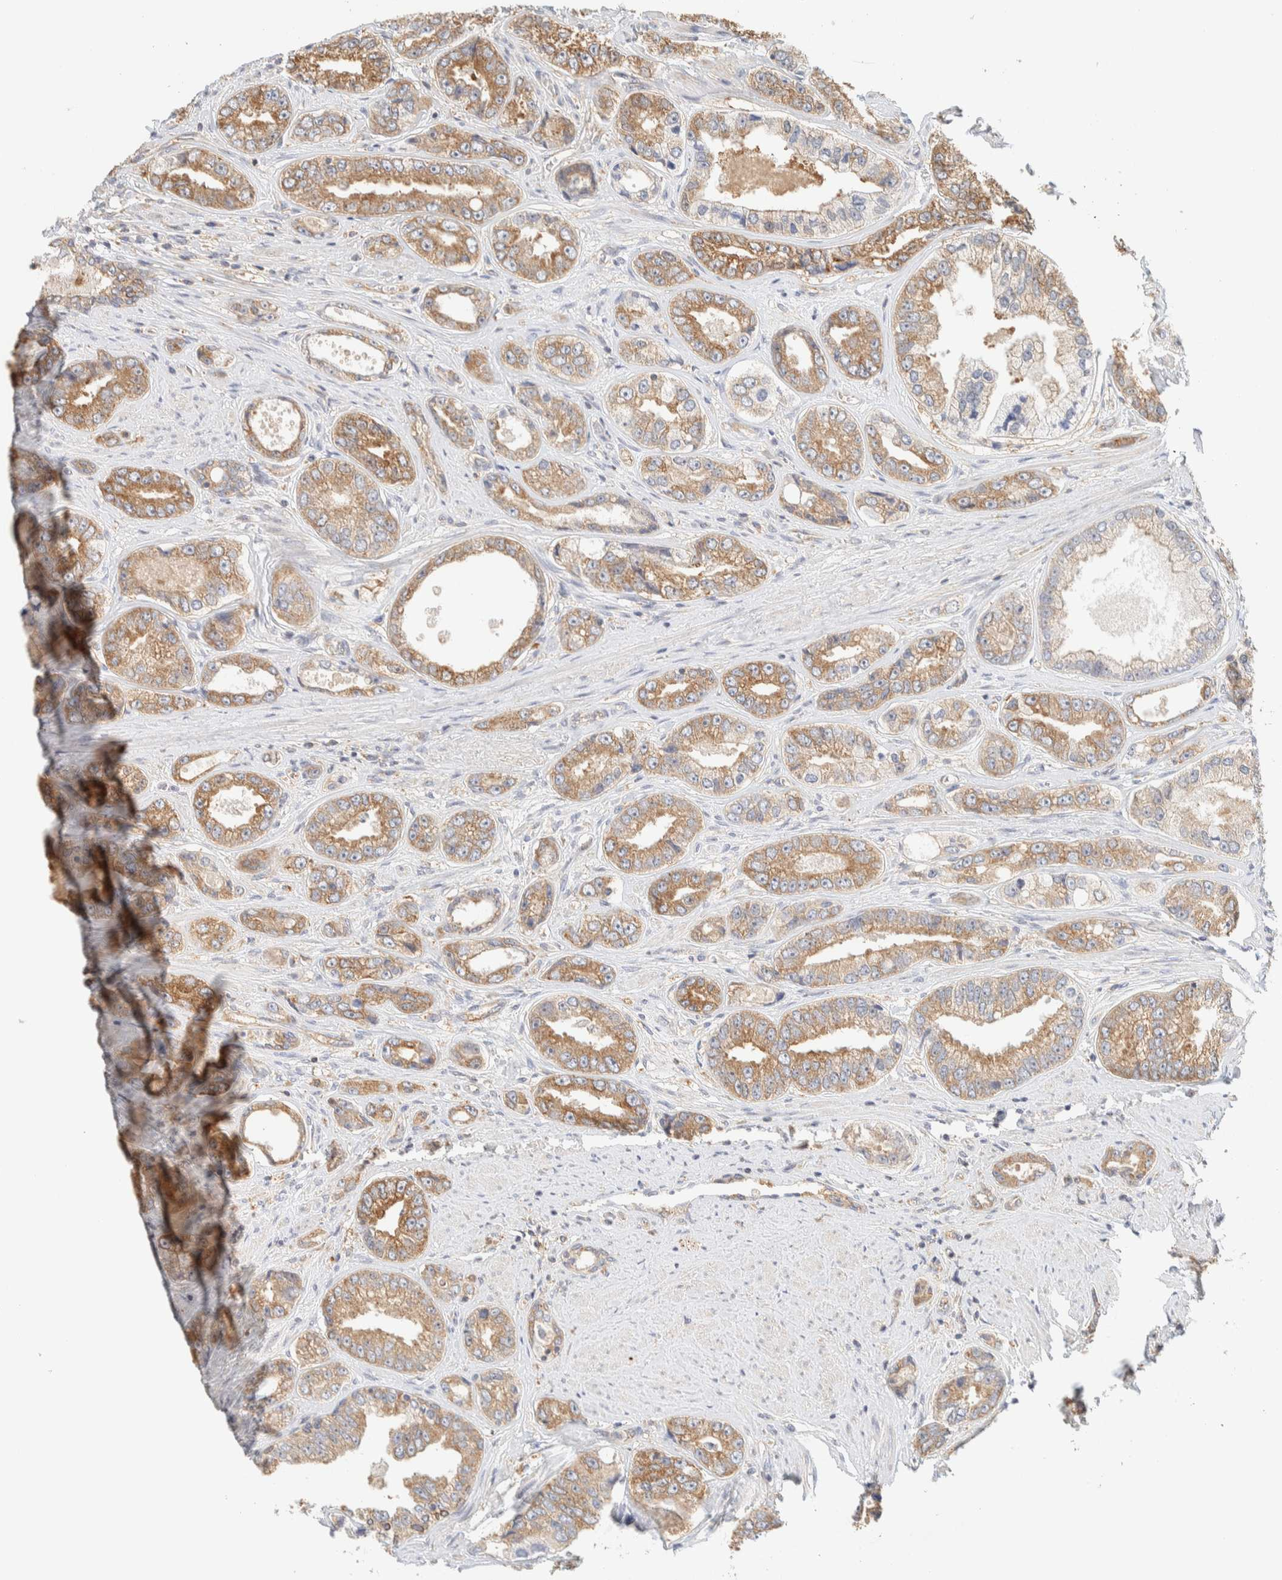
{"staining": {"intensity": "moderate", "quantity": ">75%", "location": "cytoplasmic/membranous"}, "tissue": "prostate cancer", "cell_type": "Tumor cells", "image_type": "cancer", "snomed": [{"axis": "morphology", "description": "Adenocarcinoma, High grade"}, {"axis": "topography", "description": "Prostate"}], "caption": "DAB (3,3'-diaminobenzidine) immunohistochemical staining of human high-grade adenocarcinoma (prostate) shows moderate cytoplasmic/membranous protein expression in approximately >75% of tumor cells. (Brightfield microscopy of DAB IHC at high magnification).", "gene": "TBC1D8B", "patient": {"sex": "male", "age": 61}}